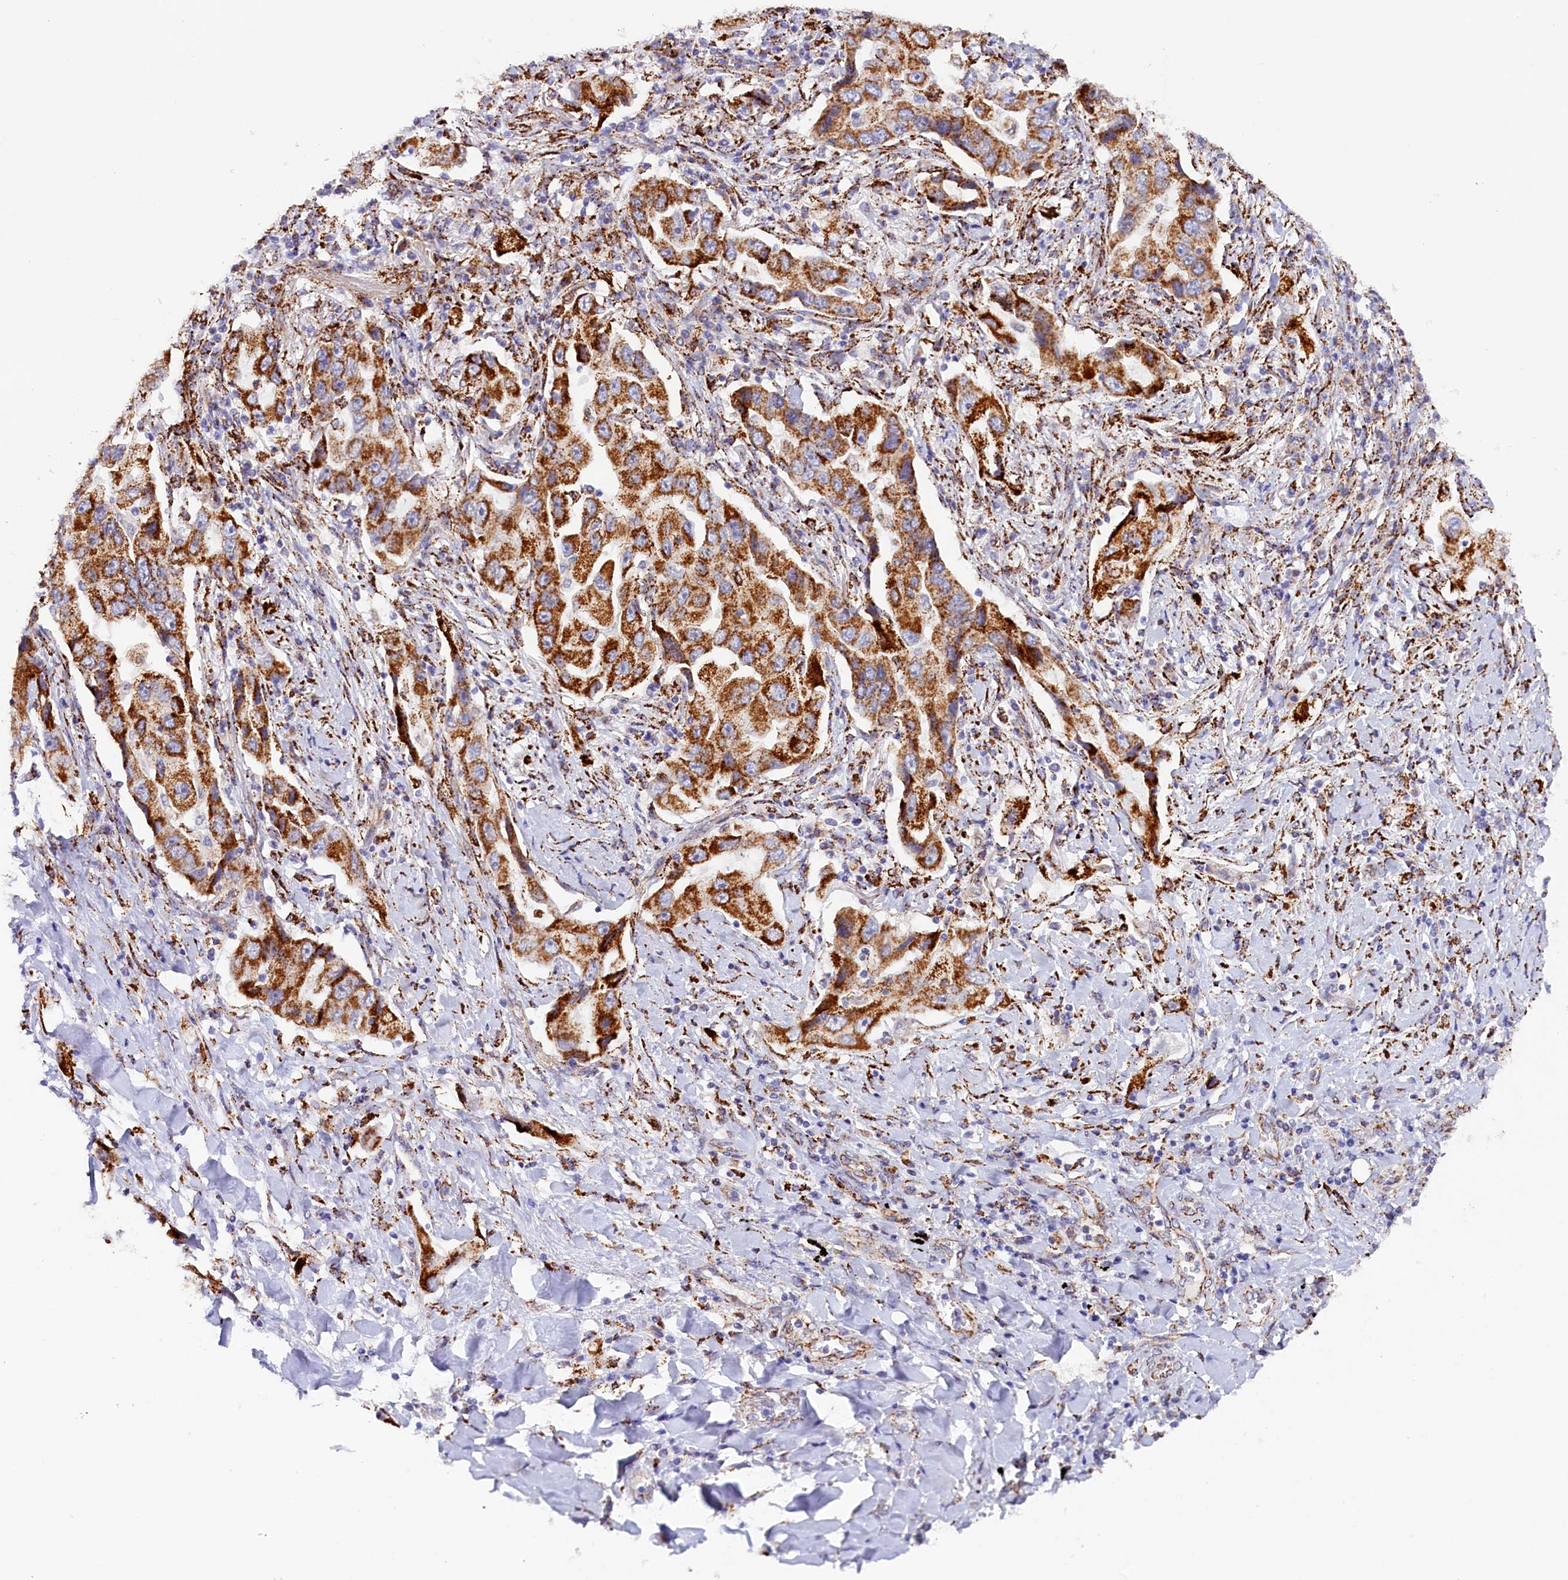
{"staining": {"intensity": "strong", "quantity": ">75%", "location": "cytoplasmic/membranous"}, "tissue": "lung cancer", "cell_type": "Tumor cells", "image_type": "cancer", "snomed": [{"axis": "morphology", "description": "Adenocarcinoma, NOS"}, {"axis": "topography", "description": "Lung"}], "caption": "Protein staining exhibits strong cytoplasmic/membranous staining in approximately >75% of tumor cells in lung adenocarcinoma. Using DAB (brown) and hematoxylin (blue) stains, captured at high magnification using brightfield microscopy.", "gene": "AKTIP", "patient": {"sex": "female", "age": 65}}